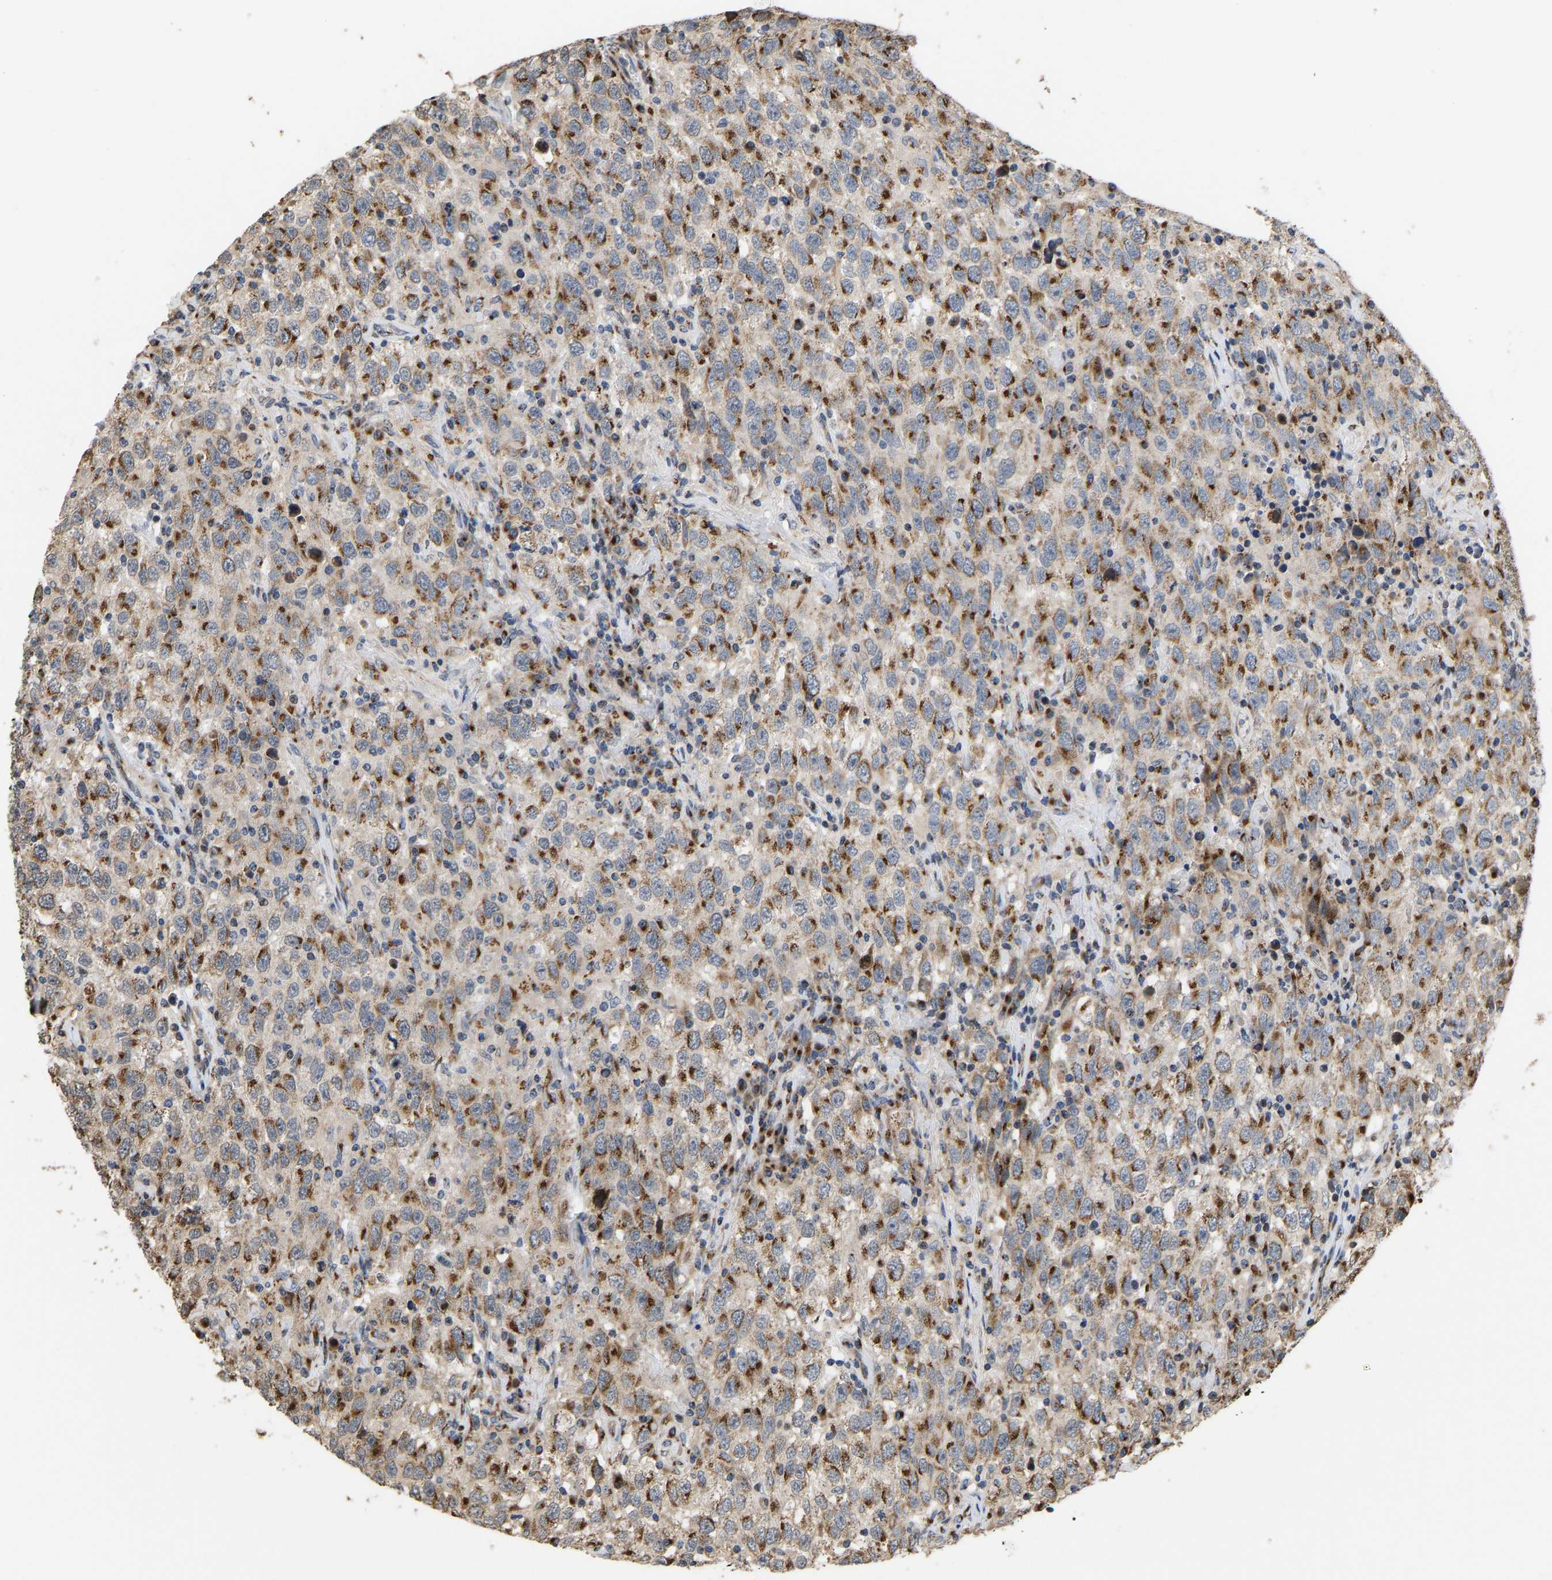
{"staining": {"intensity": "strong", "quantity": ">75%", "location": "cytoplasmic/membranous"}, "tissue": "testis cancer", "cell_type": "Tumor cells", "image_type": "cancer", "snomed": [{"axis": "morphology", "description": "Seminoma, NOS"}, {"axis": "topography", "description": "Testis"}], "caption": "The image shows immunohistochemical staining of seminoma (testis). There is strong cytoplasmic/membranous expression is identified in approximately >75% of tumor cells. Nuclei are stained in blue.", "gene": "YIPF4", "patient": {"sex": "male", "age": 41}}